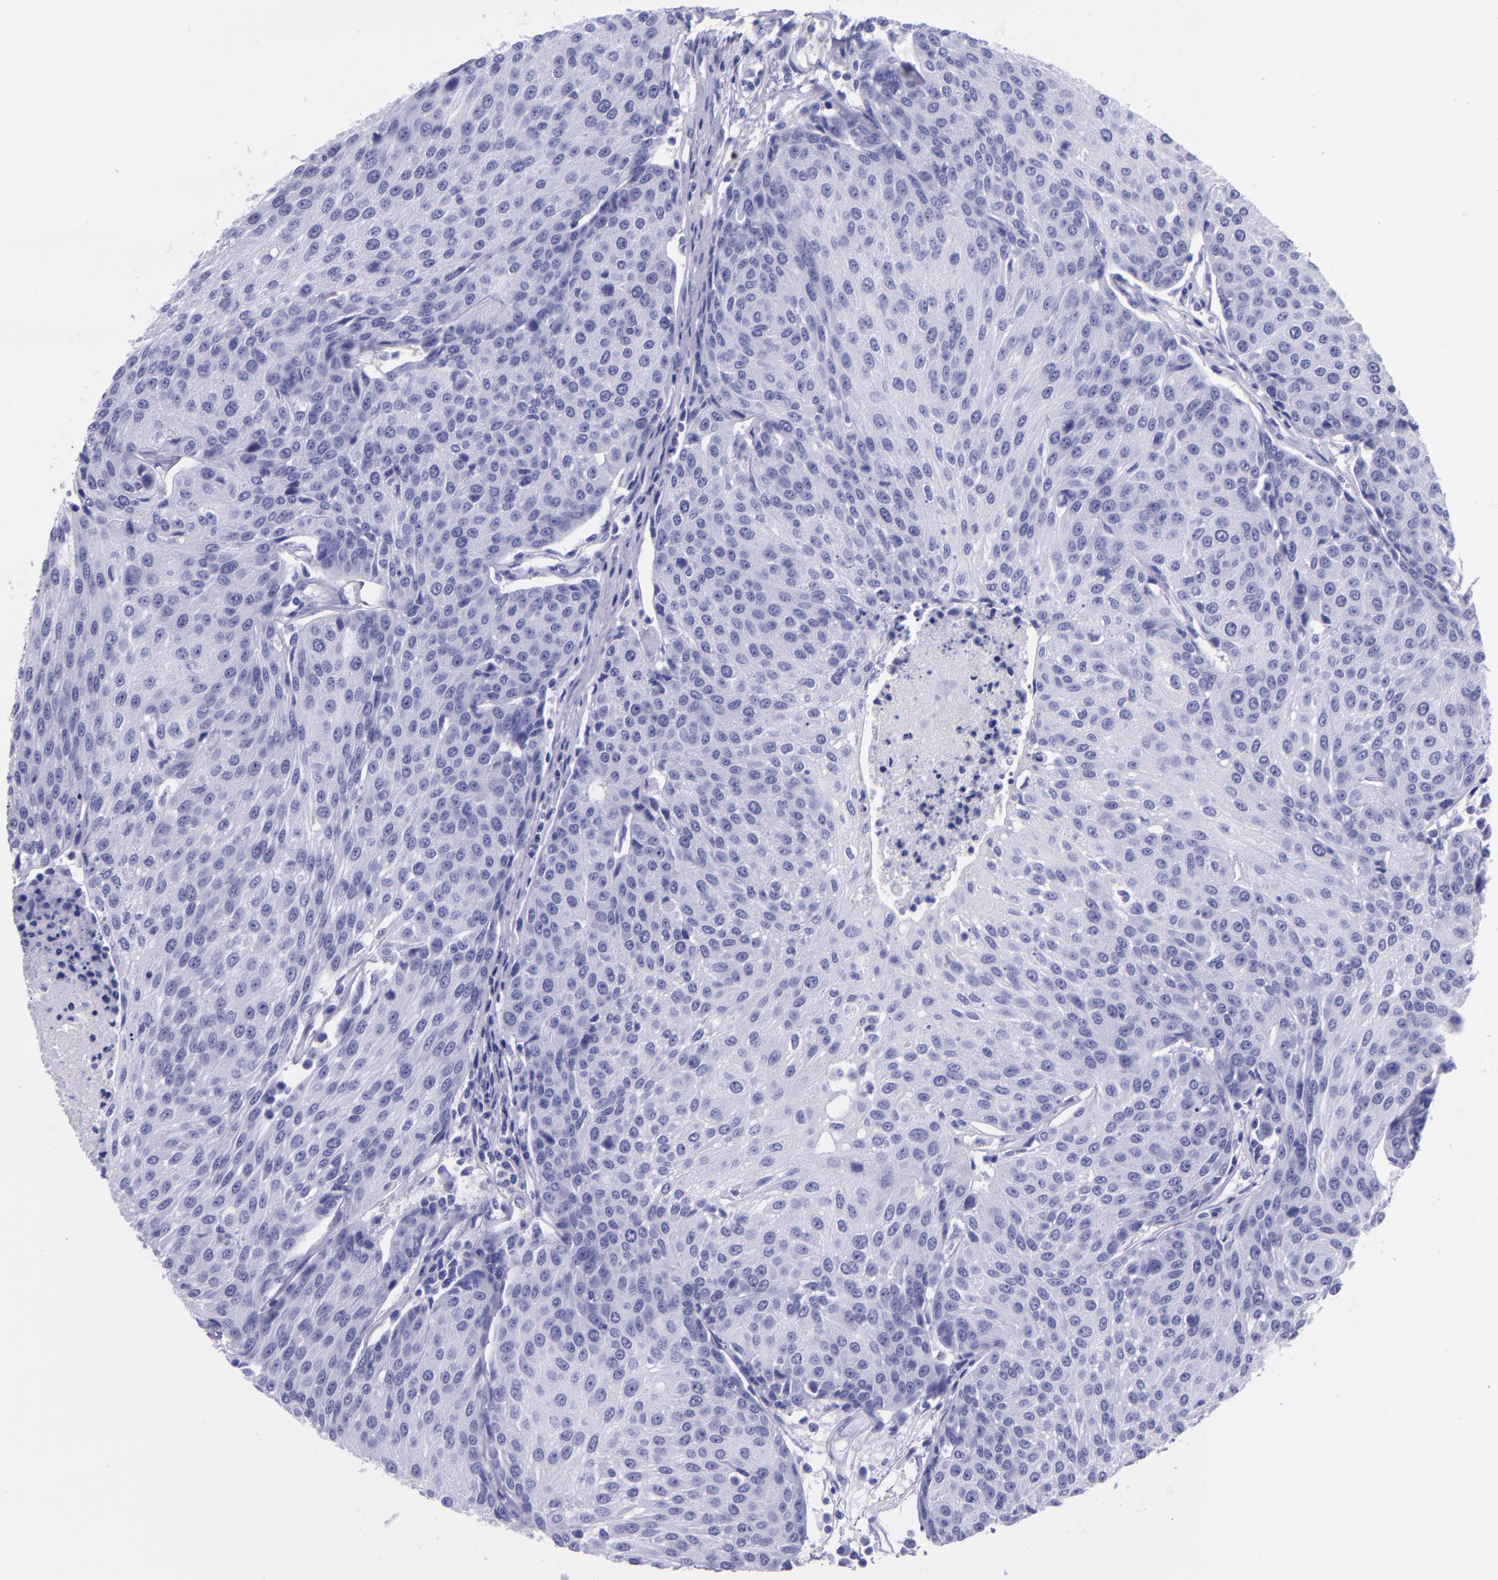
{"staining": {"intensity": "negative", "quantity": "none", "location": "none"}, "tissue": "urothelial cancer", "cell_type": "Tumor cells", "image_type": "cancer", "snomed": [{"axis": "morphology", "description": "Urothelial carcinoma, High grade"}, {"axis": "topography", "description": "Urinary bladder"}], "caption": "High power microscopy image of an IHC histopathology image of high-grade urothelial carcinoma, revealing no significant staining in tumor cells. (Brightfield microscopy of DAB immunohistochemistry (IHC) at high magnification).", "gene": "MBP", "patient": {"sex": "female", "age": 85}}